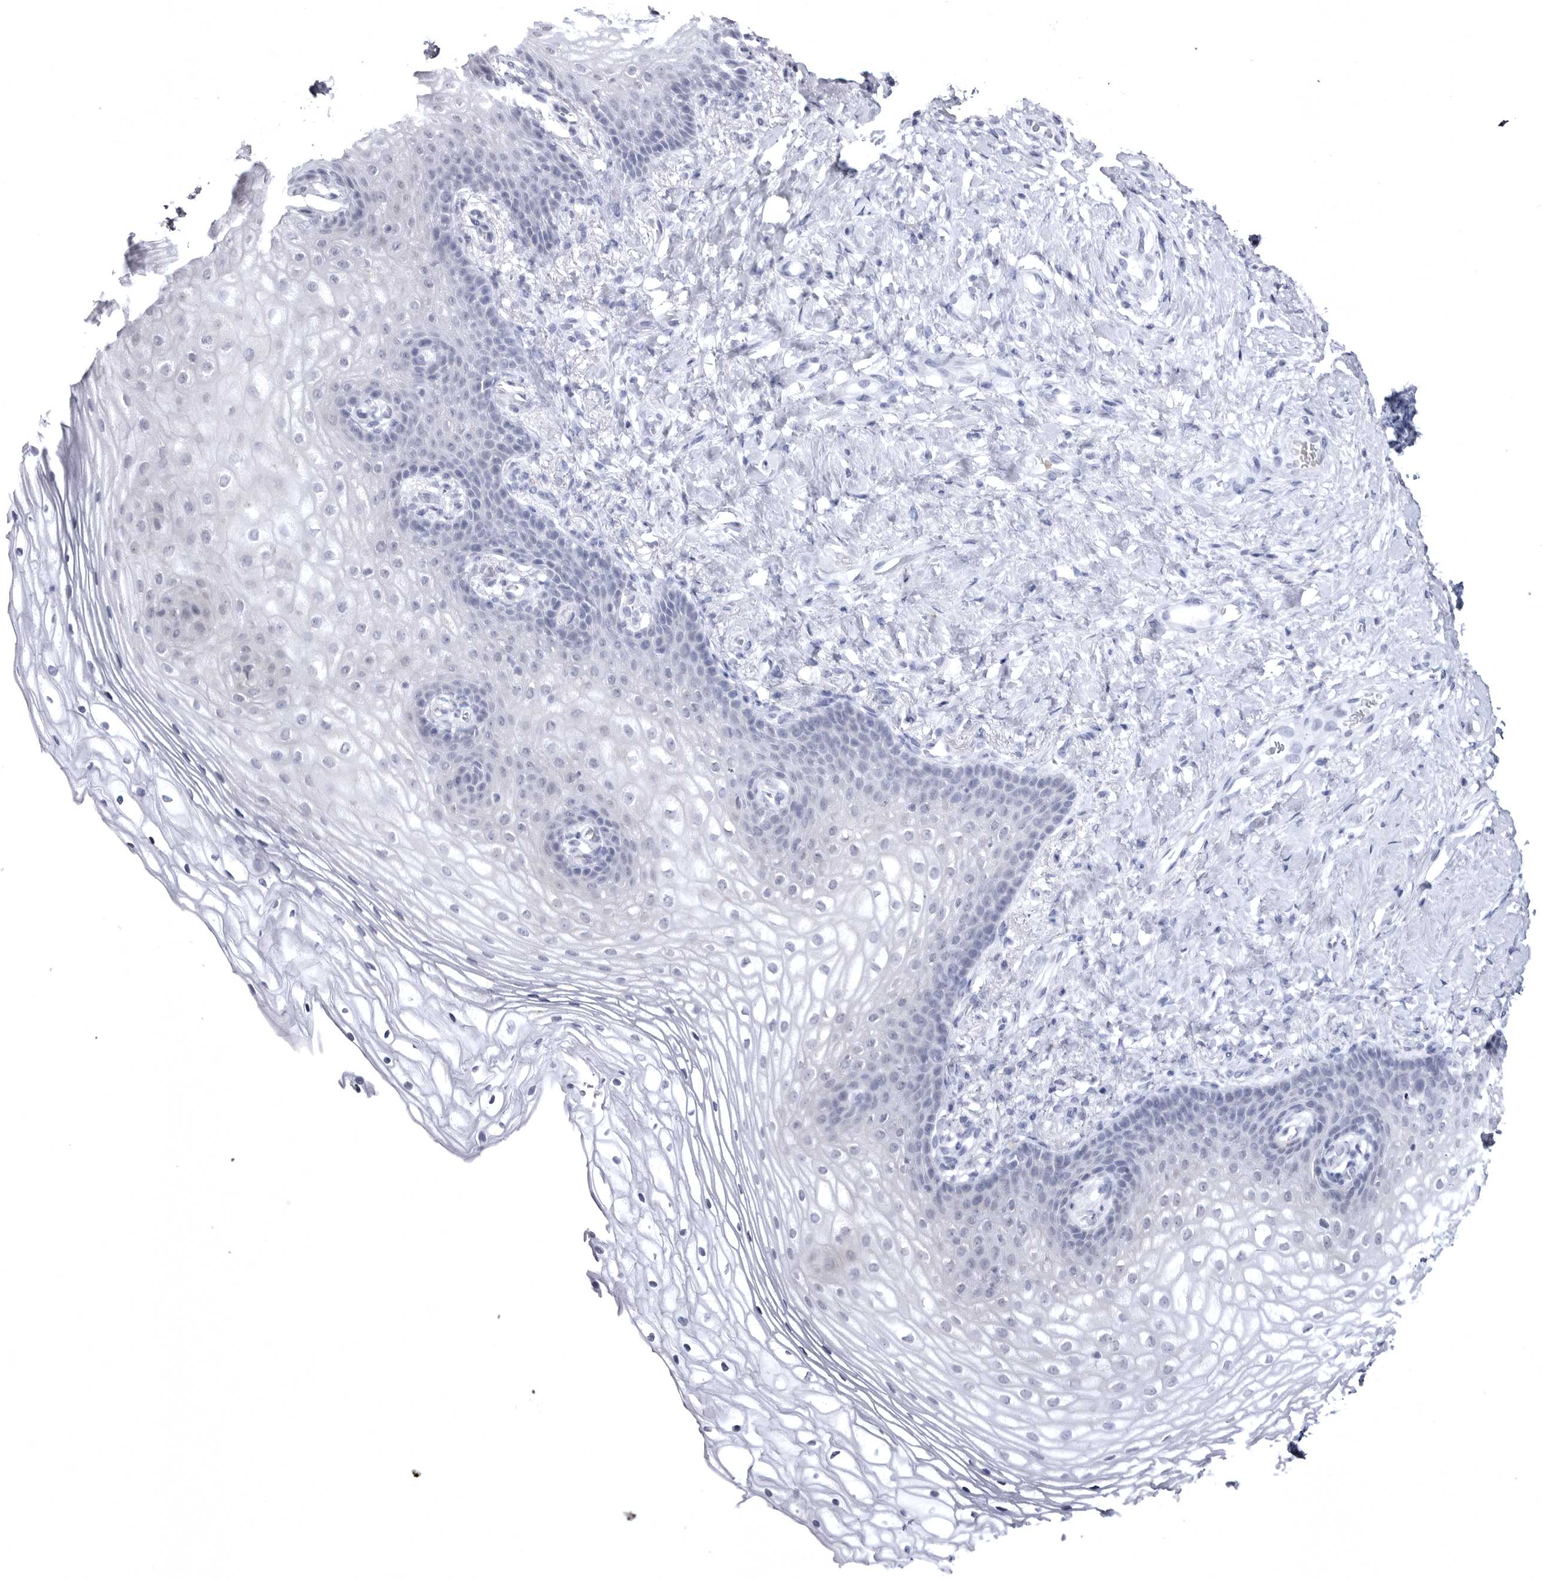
{"staining": {"intensity": "negative", "quantity": "none", "location": "none"}, "tissue": "vagina", "cell_type": "Squamous epithelial cells", "image_type": "normal", "snomed": [{"axis": "morphology", "description": "Normal tissue, NOS"}, {"axis": "topography", "description": "Vagina"}], "caption": "Immunohistochemistry (IHC) of unremarkable human vagina demonstrates no positivity in squamous epithelial cells.", "gene": "STAP2", "patient": {"sex": "female", "age": 60}}